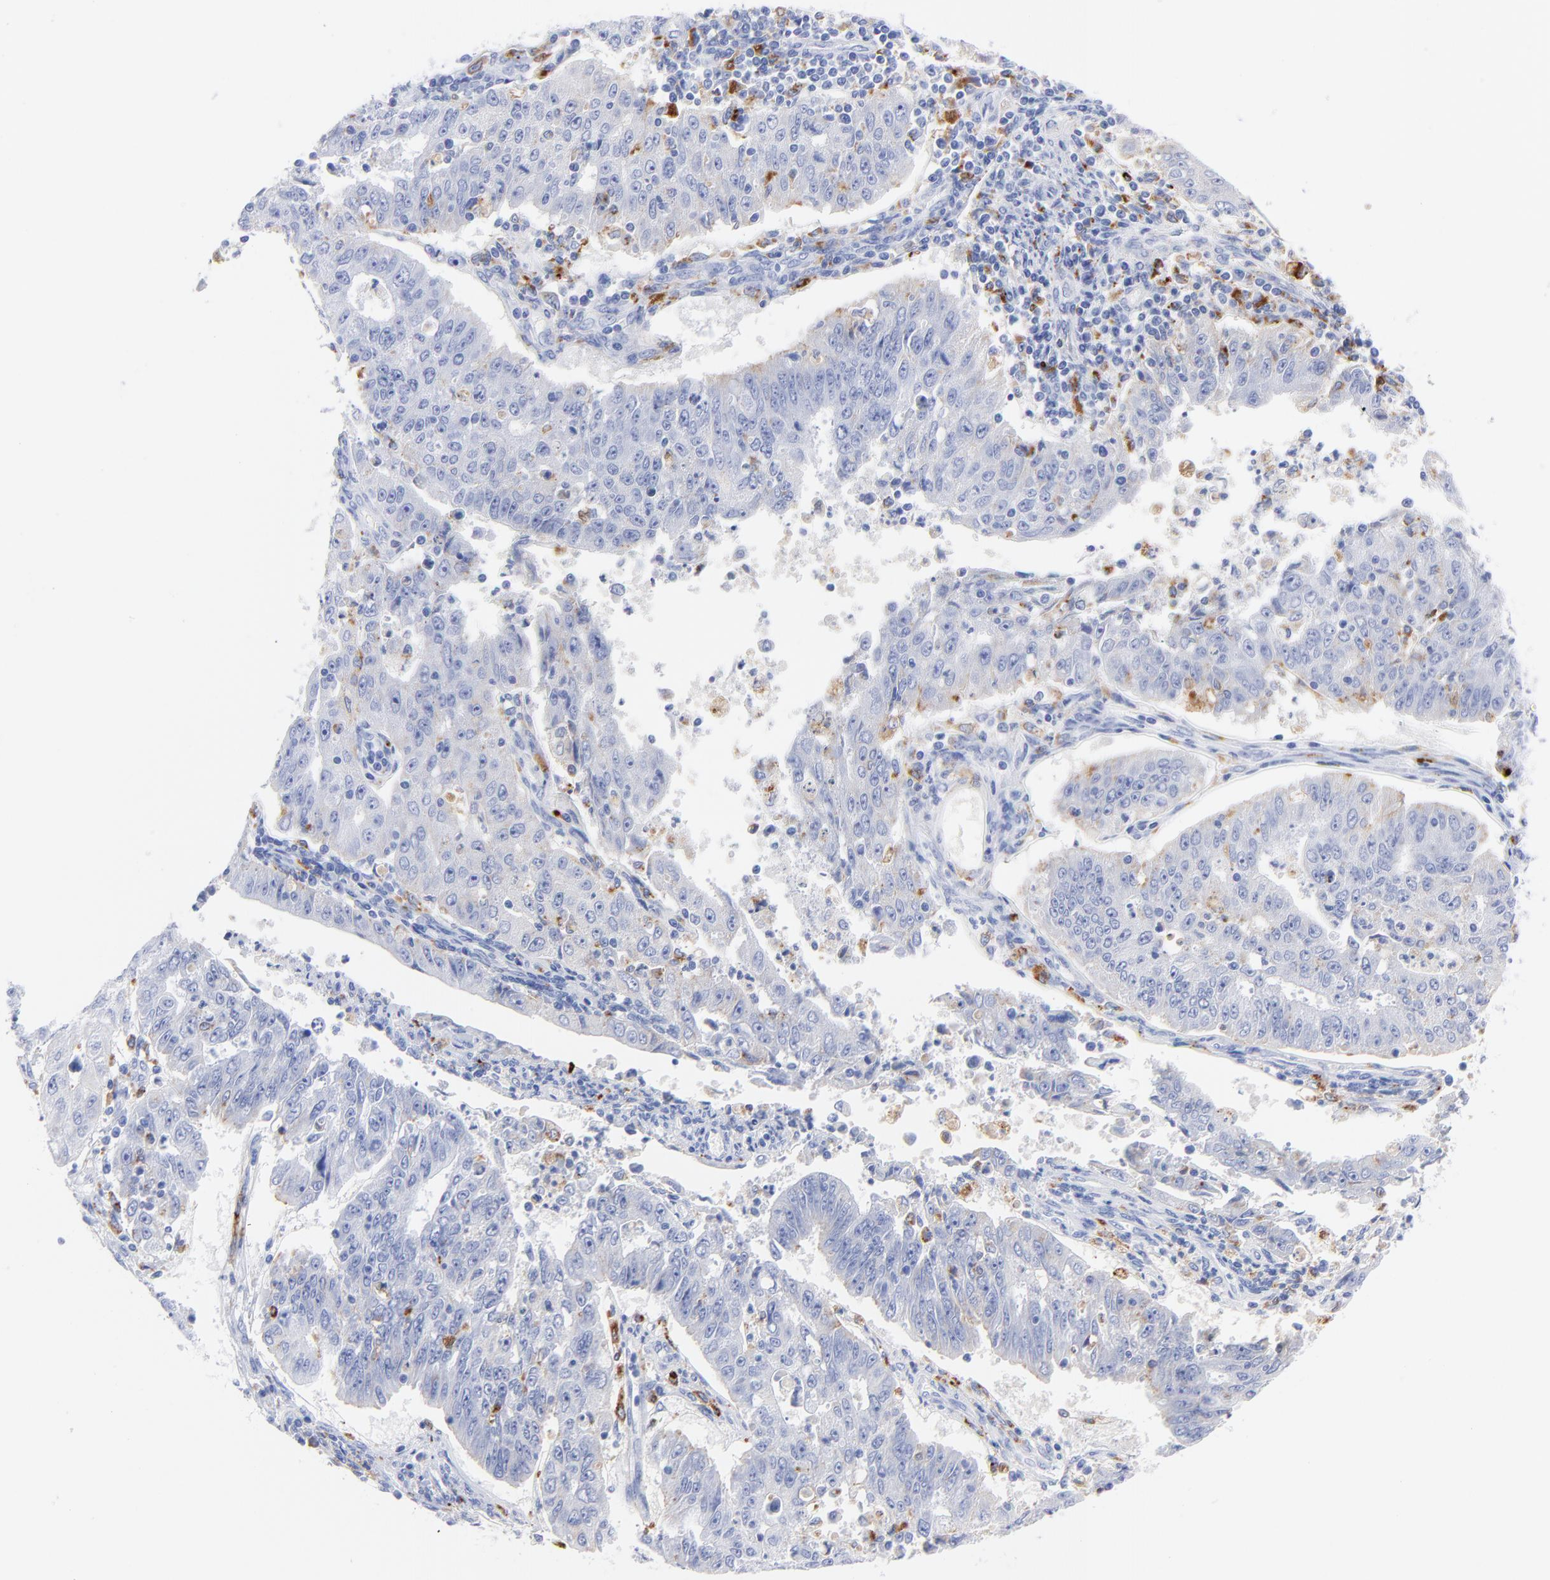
{"staining": {"intensity": "moderate", "quantity": "25%-75%", "location": "cytoplasmic/membranous"}, "tissue": "endometrial cancer", "cell_type": "Tumor cells", "image_type": "cancer", "snomed": [{"axis": "morphology", "description": "Adenocarcinoma, NOS"}, {"axis": "topography", "description": "Endometrium"}], "caption": "Immunohistochemical staining of endometrial cancer demonstrates medium levels of moderate cytoplasmic/membranous protein staining in approximately 25%-75% of tumor cells.", "gene": "CPVL", "patient": {"sex": "female", "age": 42}}